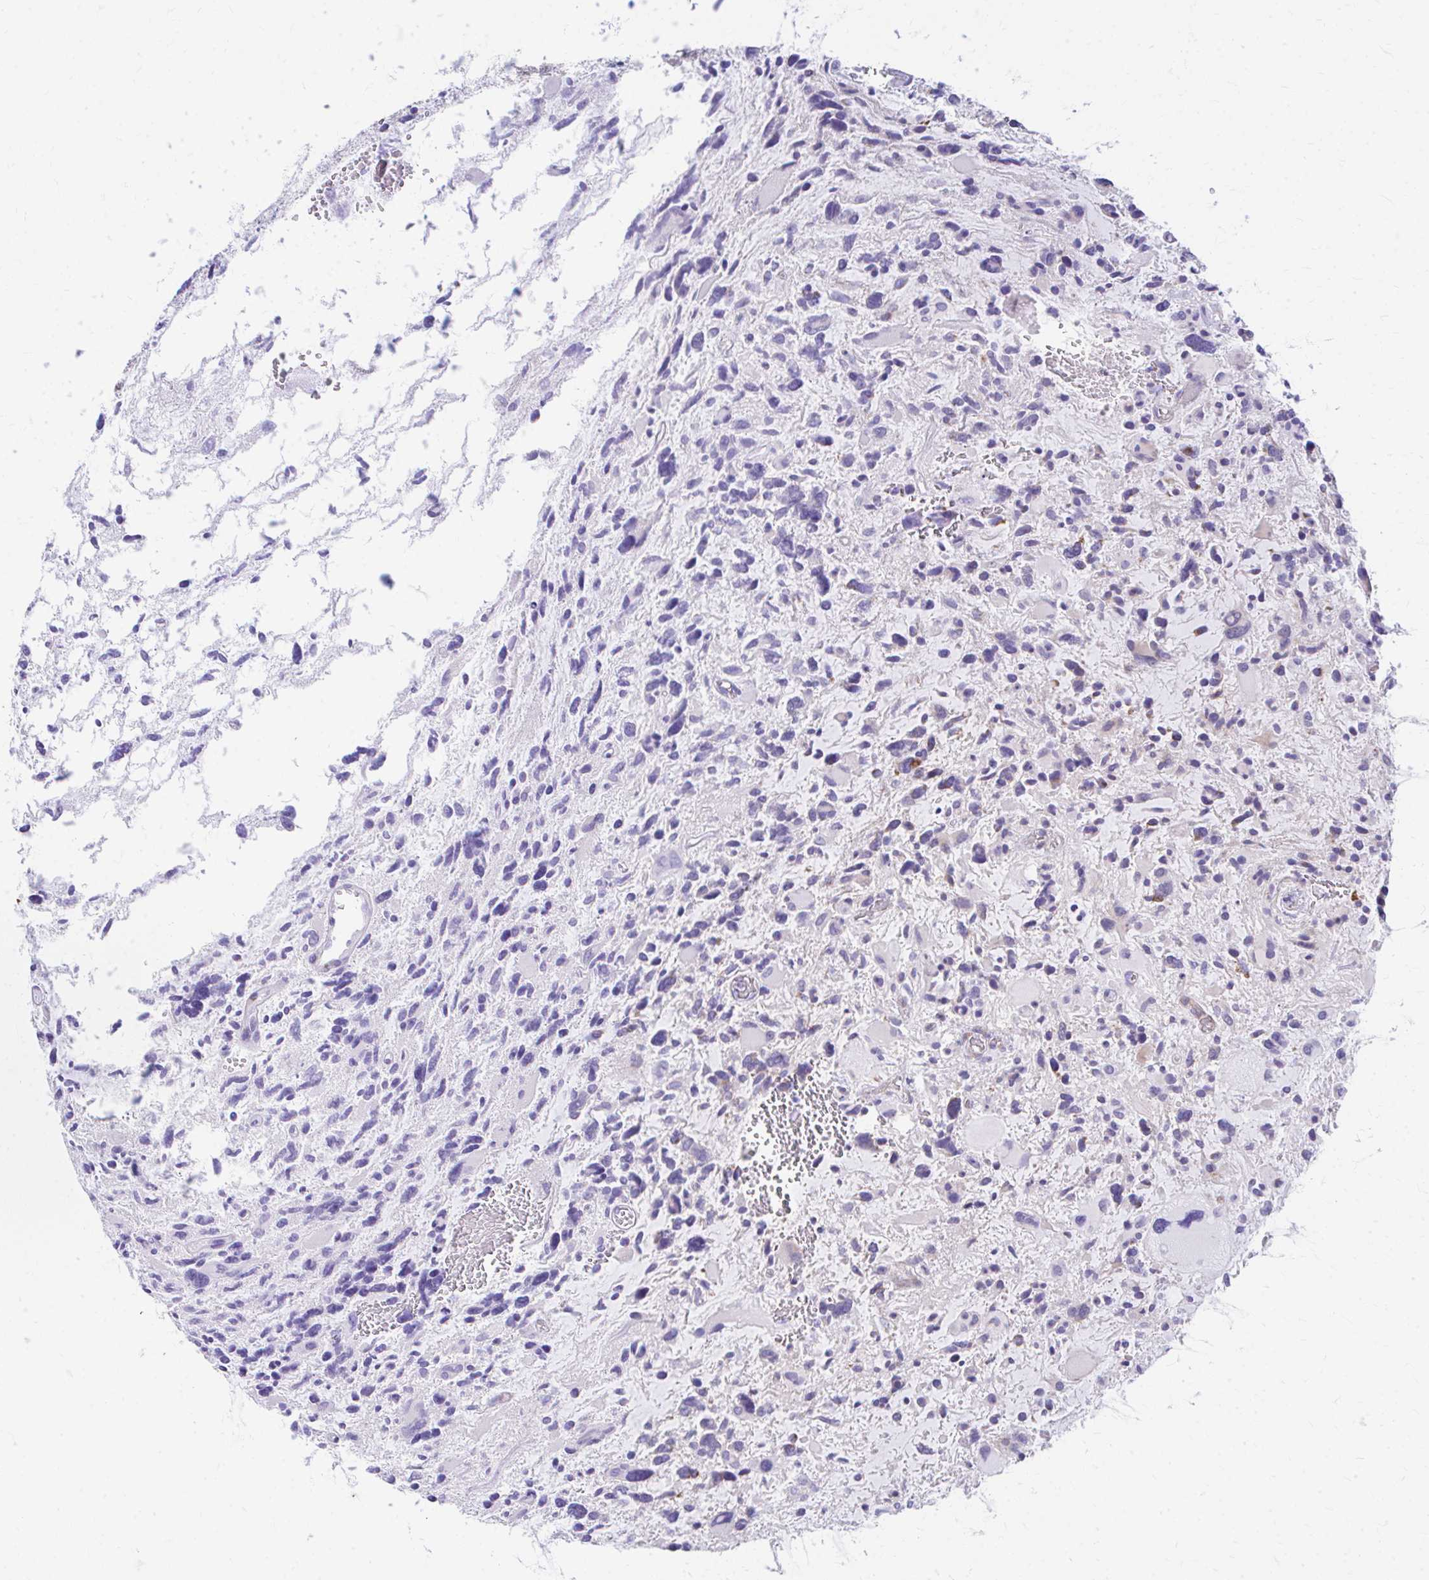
{"staining": {"intensity": "weak", "quantity": "<25%", "location": "cytoplasmic/membranous"}, "tissue": "glioma", "cell_type": "Tumor cells", "image_type": "cancer", "snomed": [{"axis": "morphology", "description": "Glioma, malignant, High grade"}, {"axis": "topography", "description": "Brain"}], "caption": "High power microscopy image of an IHC histopathology image of glioma, revealing no significant positivity in tumor cells.", "gene": "MRPL19", "patient": {"sex": "female", "age": 11}}